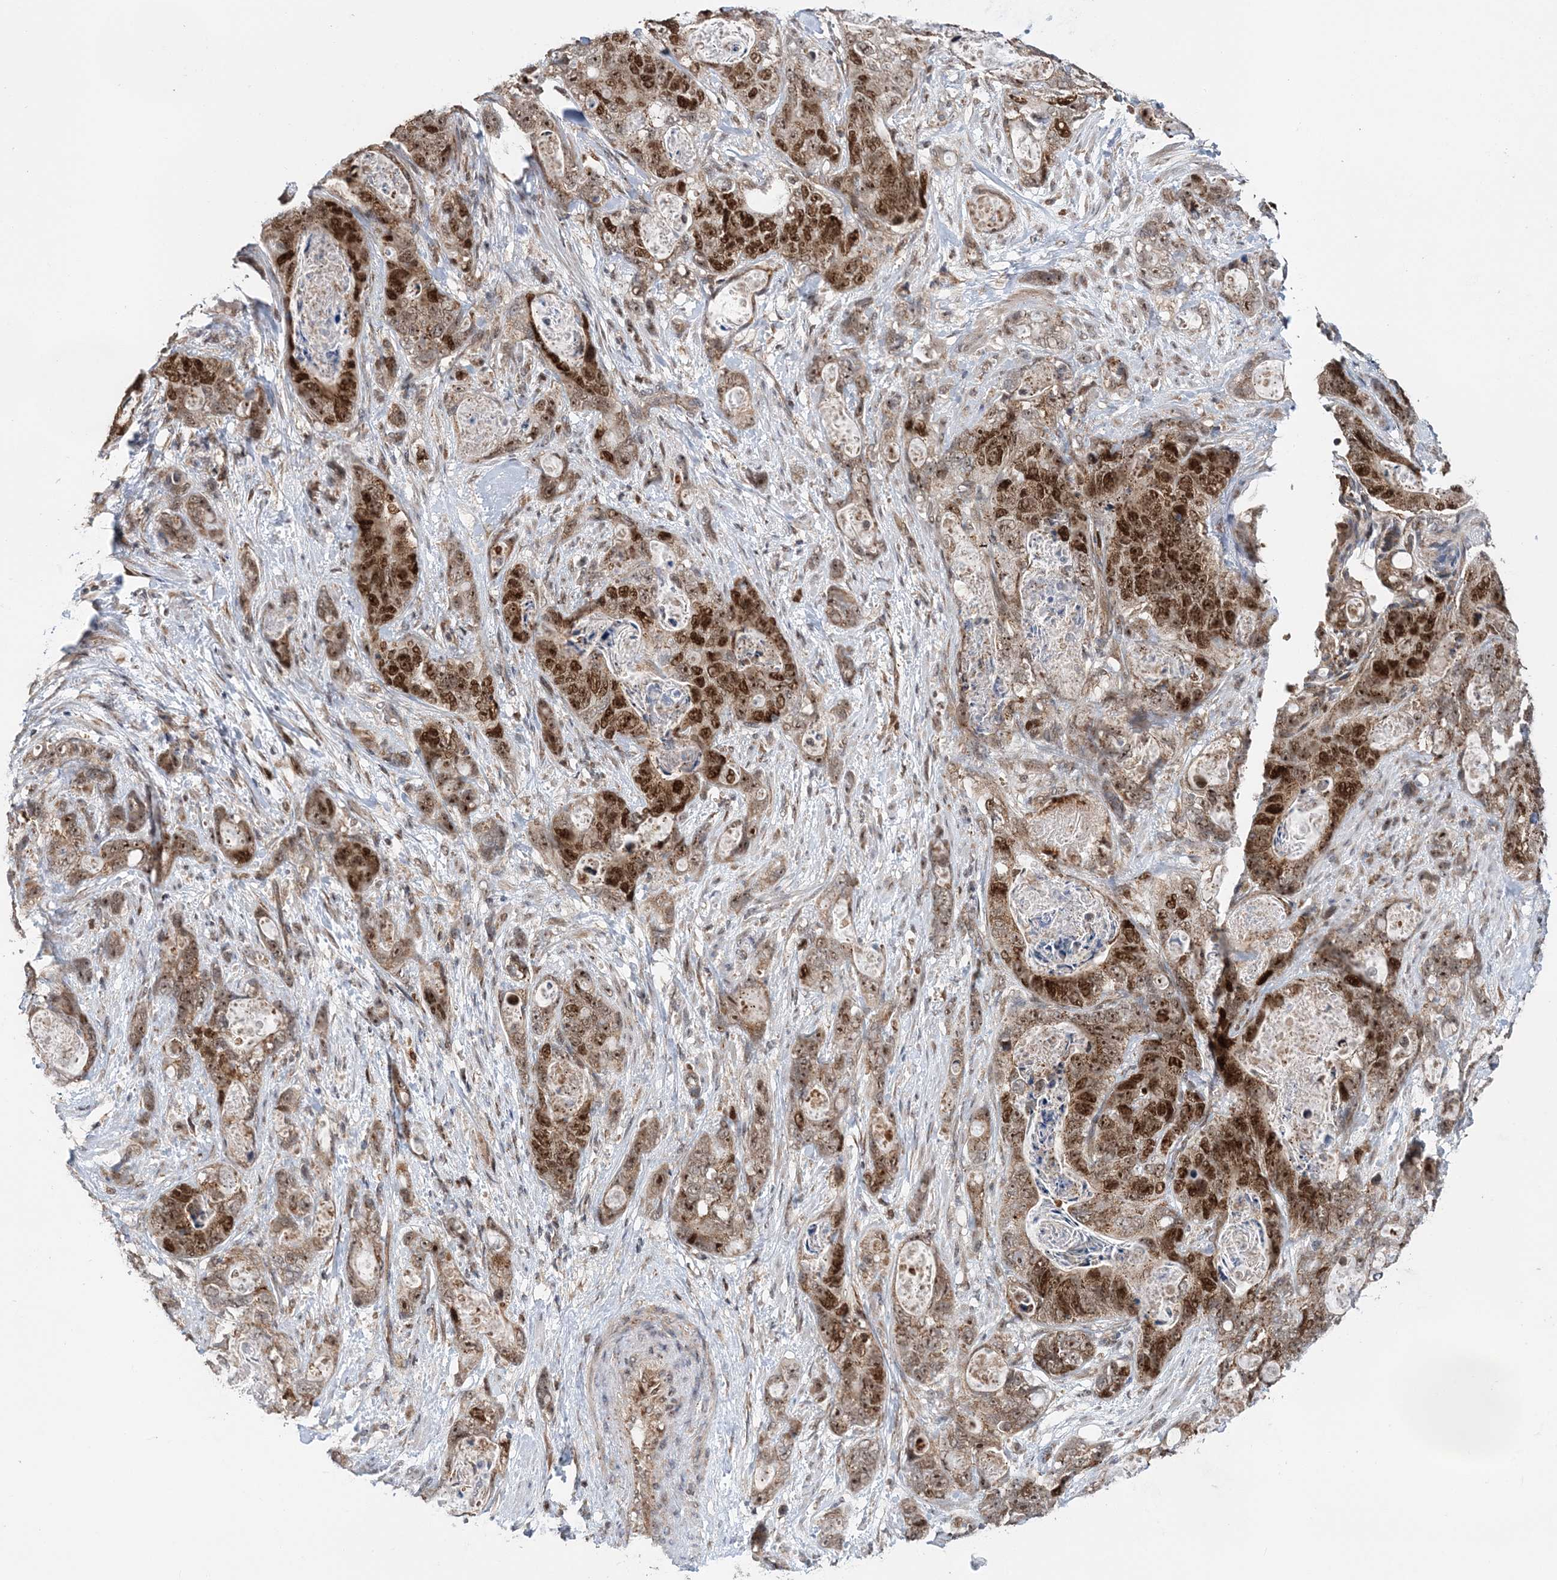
{"staining": {"intensity": "strong", "quantity": ">75%", "location": "nuclear"}, "tissue": "stomach cancer", "cell_type": "Tumor cells", "image_type": "cancer", "snomed": [{"axis": "morphology", "description": "Normal tissue, NOS"}, {"axis": "morphology", "description": "Adenocarcinoma, NOS"}, {"axis": "topography", "description": "Stomach"}], "caption": "This histopathology image exhibits stomach cancer stained with immunohistochemistry (IHC) to label a protein in brown. The nuclear of tumor cells show strong positivity for the protein. Nuclei are counter-stained blue.", "gene": "KIF4A", "patient": {"sex": "female", "age": 89}}